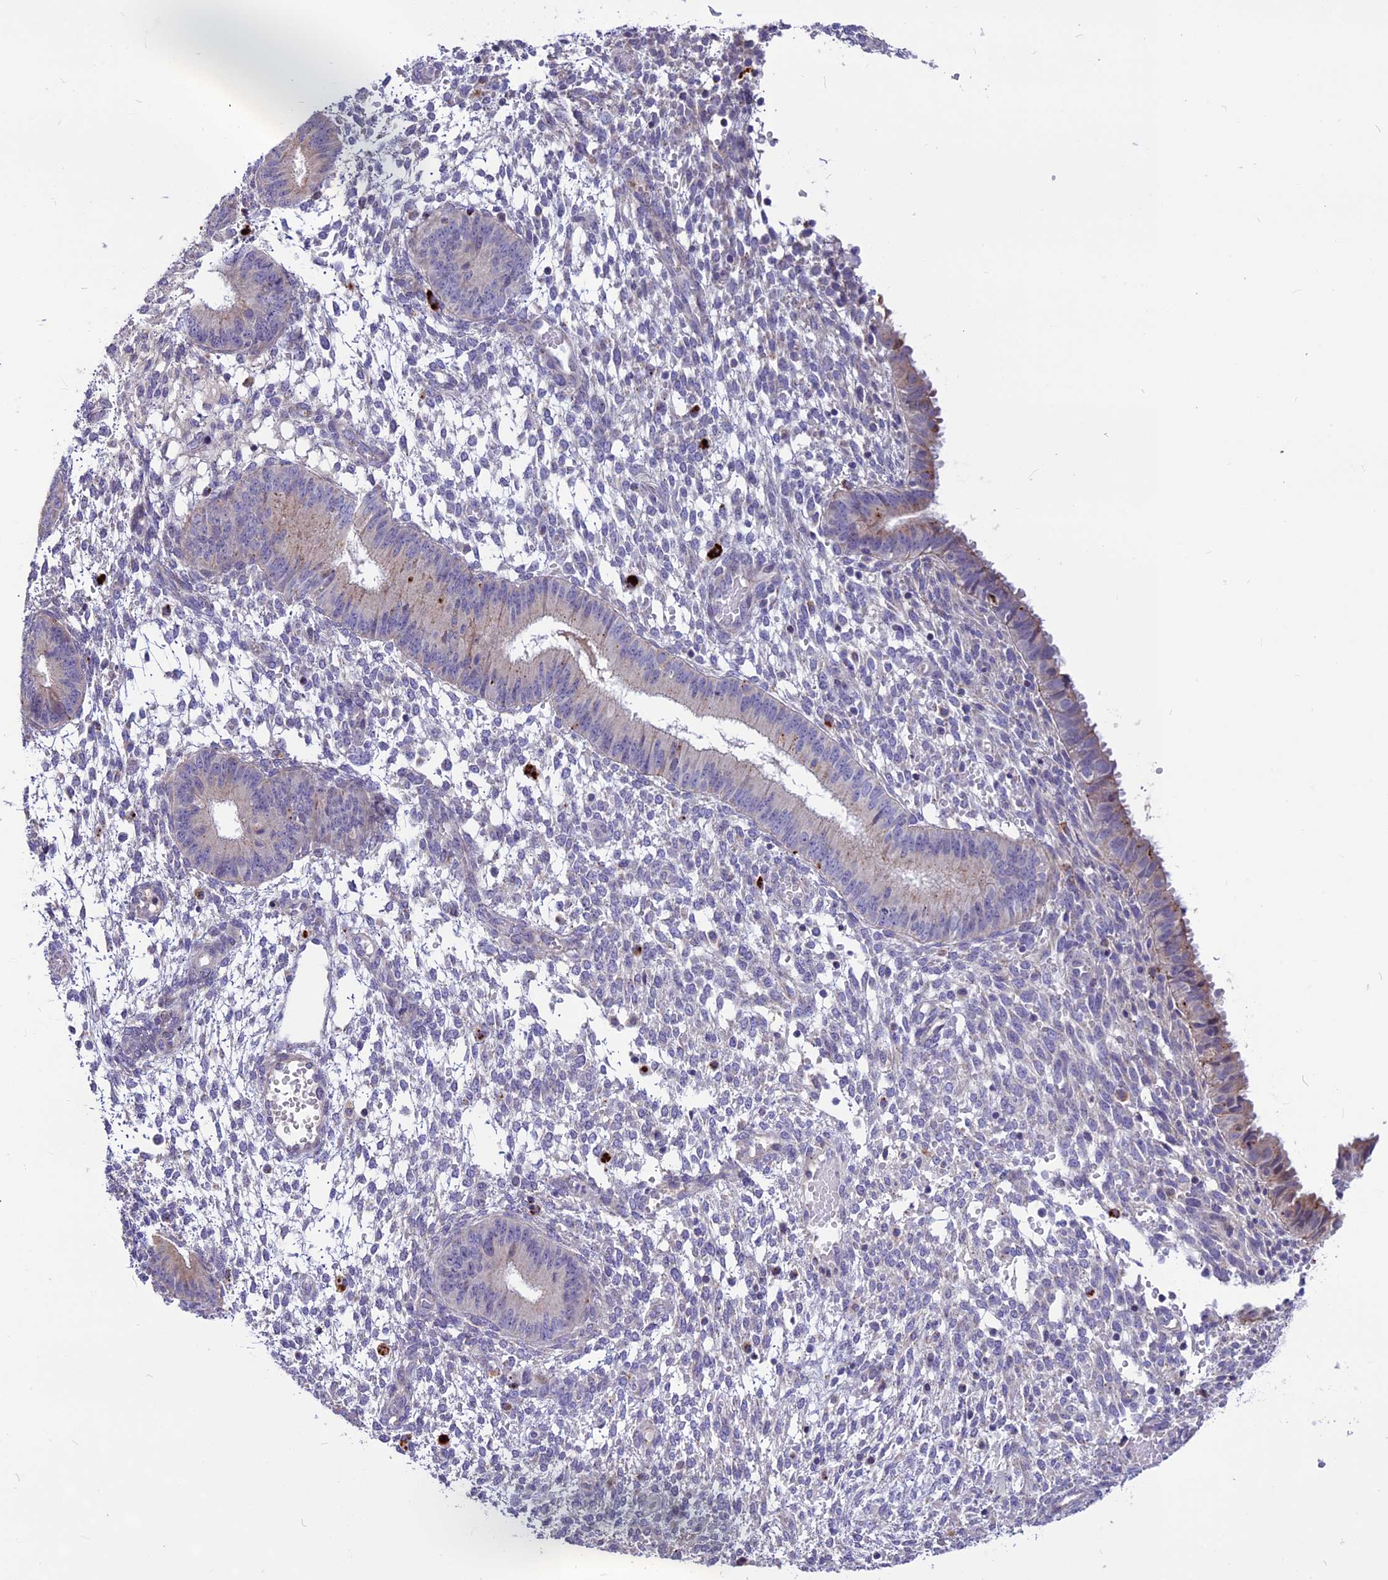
{"staining": {"intensity": "negative", "quantity": "none", "location": "none"}, "tissue": "endometrium", "cell_type": "Cells in endometrial stroma", "image_type": "normal", "snomed": [{"axis": "morphology", "description": "Normal tissue, NOS"}, {"axis": "topography", "description": "Endometrium"}], "caption": "Immunohistochemistry (IHC) of normal human endometrium demonstrates no expression in cells in endometrial stroma.", "gene": "THRSP", "patient": {"sex": "female", "age": 49}}